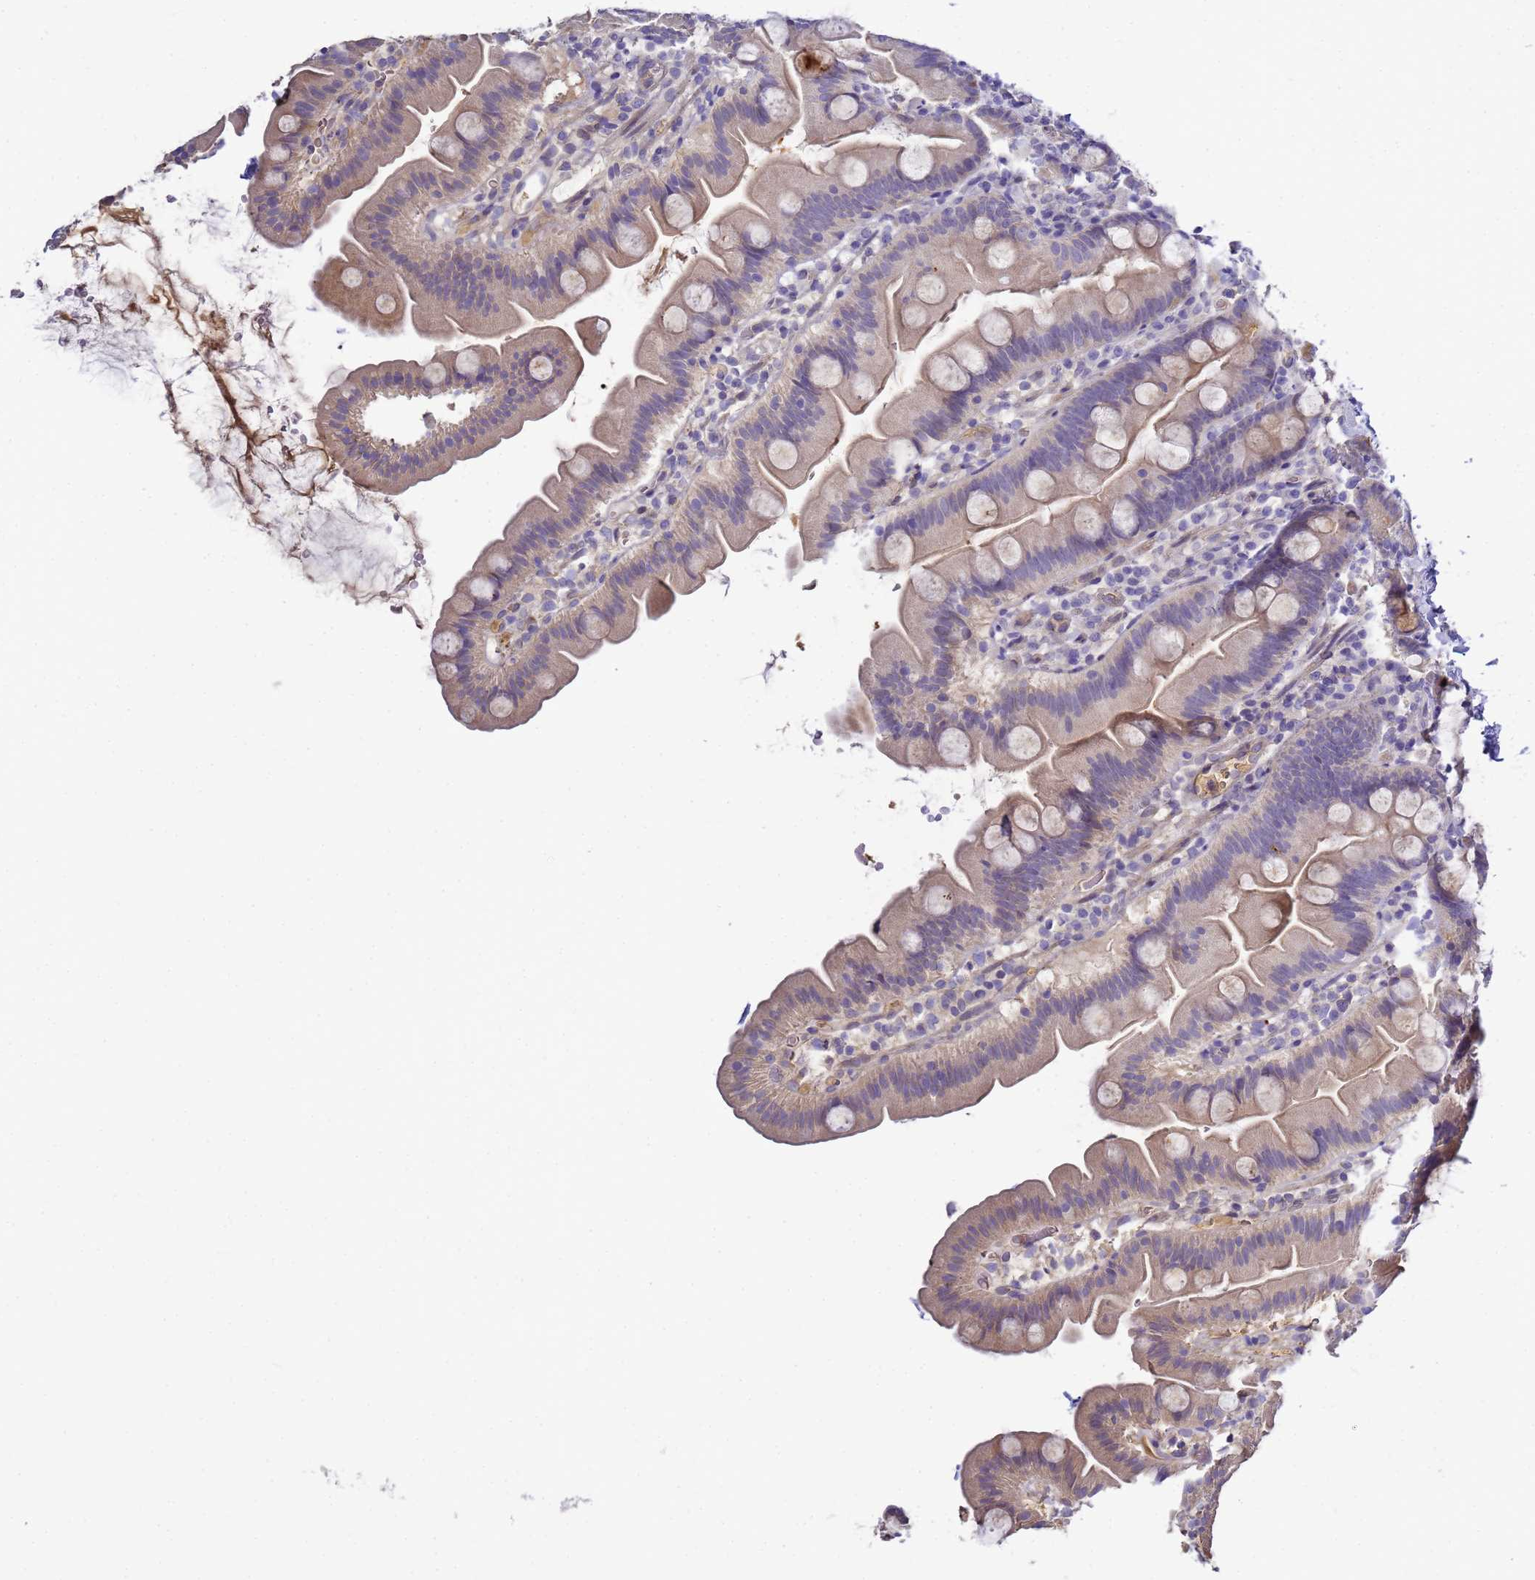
{"staining": {"intensity": "strong", "quantity": "<25%", "location": "cytoplasmic/membranous"}, "tissue": "small intestine", "cell_type": "Glandular cells", "image_type": "normal", "snomed": [{"axis": "morphology", "description": "Normal tissue, NOS"}, {"axis": "topography", "description": "Small intestine"}], "caption": "Immunohistochemistry micrograph of unremarkable small intestine: human small intestine stained using IHC displays medium levels of strong protein expression localized specifically in the cytoplasmic/membranous of glandular cells, appearing as a cytoplasmic/membranous brown color.", "gene": "TBCD", "patient": {"sex": "female", "age": 68}}